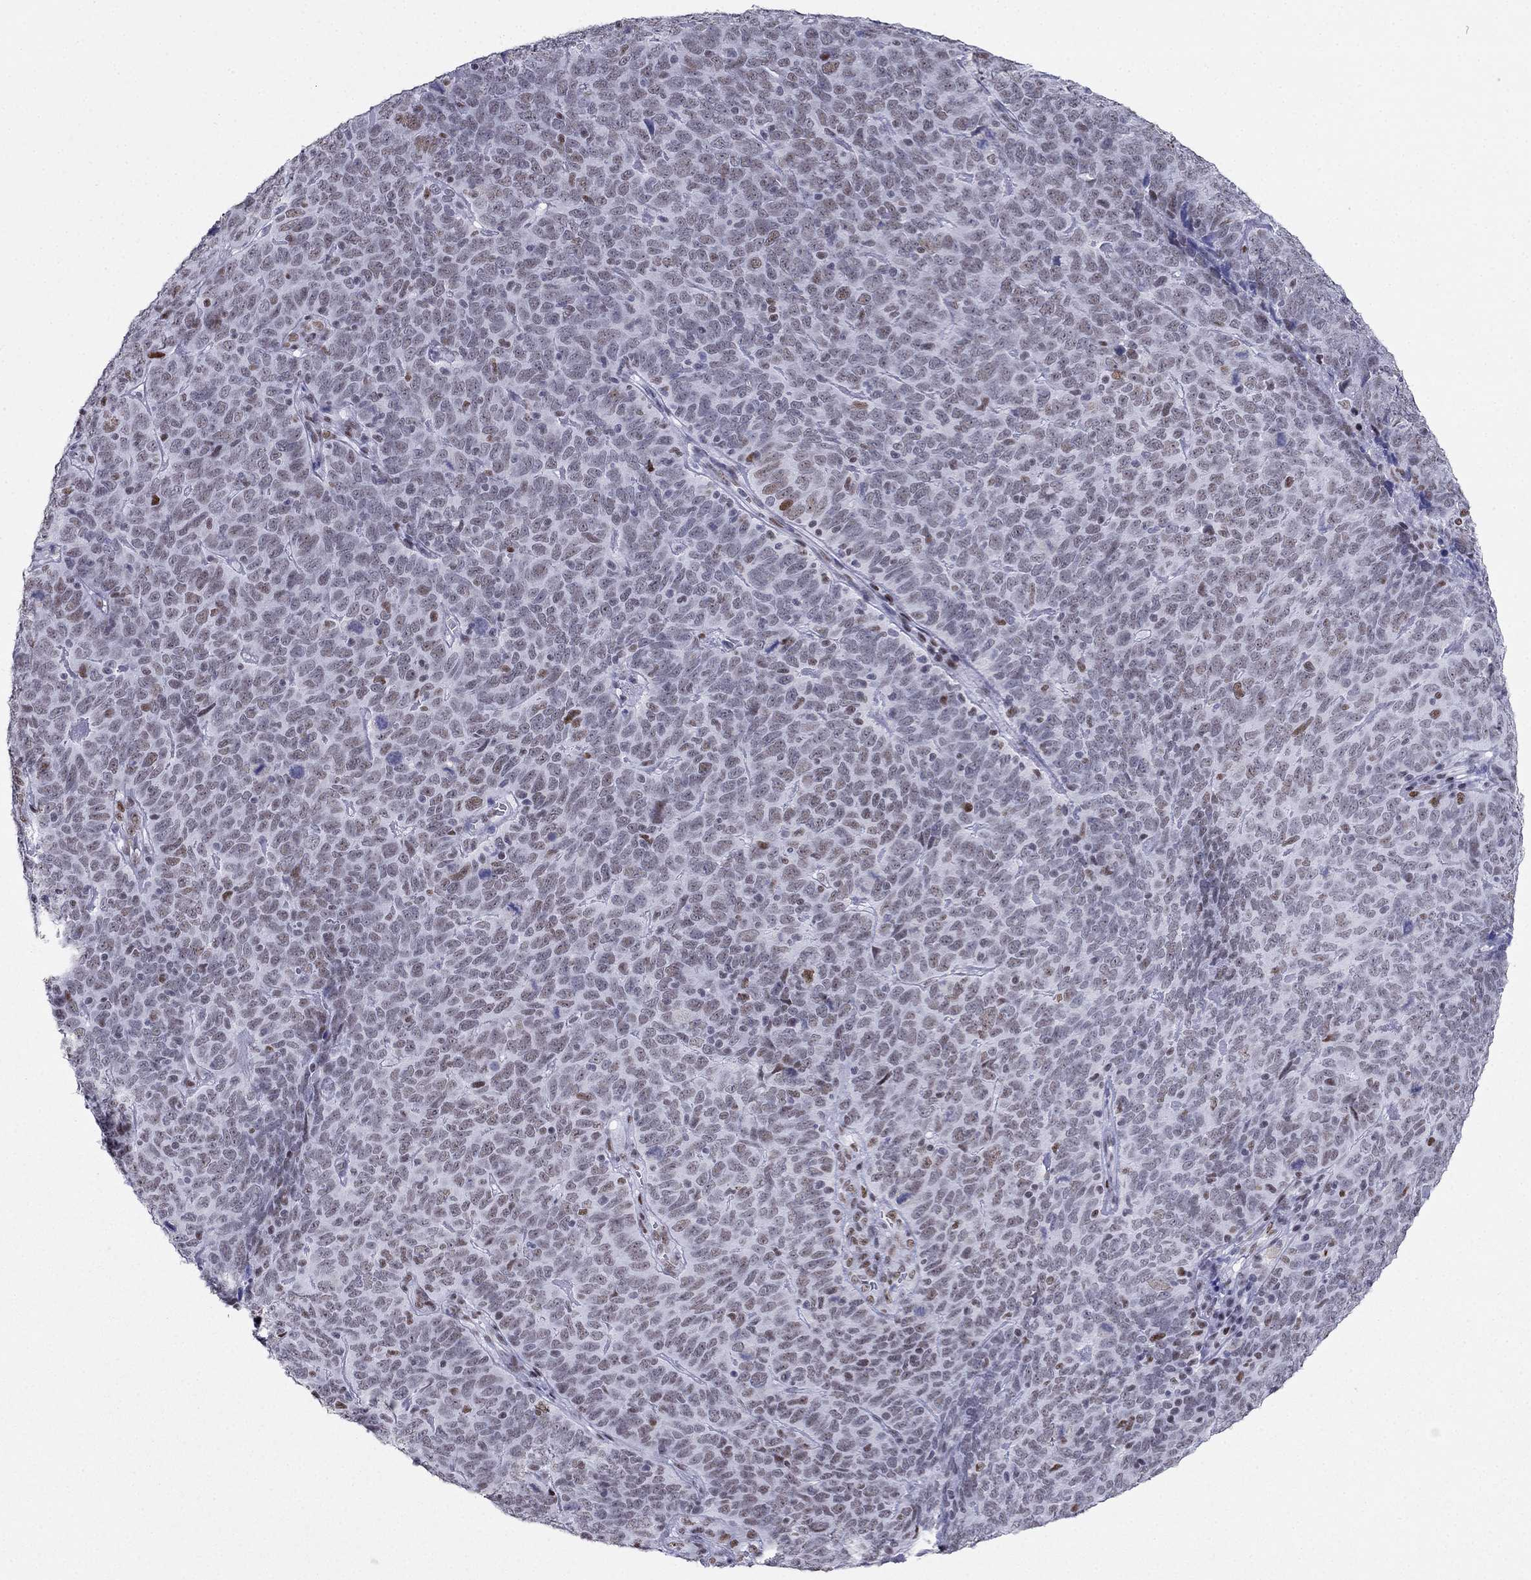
{"staining": {"intensity": "negative", "quantity": "none", "location": "none"}, "tissue": "skin cancer", "cell_type": "Tumor cells", "image_type": "cancer", "snomed": [{"axis": "morphology", "description": "Squamous cell carcinoma, NOS"}, {"axis": "topography", "description": "Skin"}, {"axis": "topography", "description": "Anal"}], "caption": "Photomicrograph shows no protein expression in tumor cells of skin cancer tissue. The staining is performed using DAB brown chromogen with nuclei counter-stained in using hematoxylin.", "gene": "PPM1G", "patient": {"sex": "female", "age": 51}}